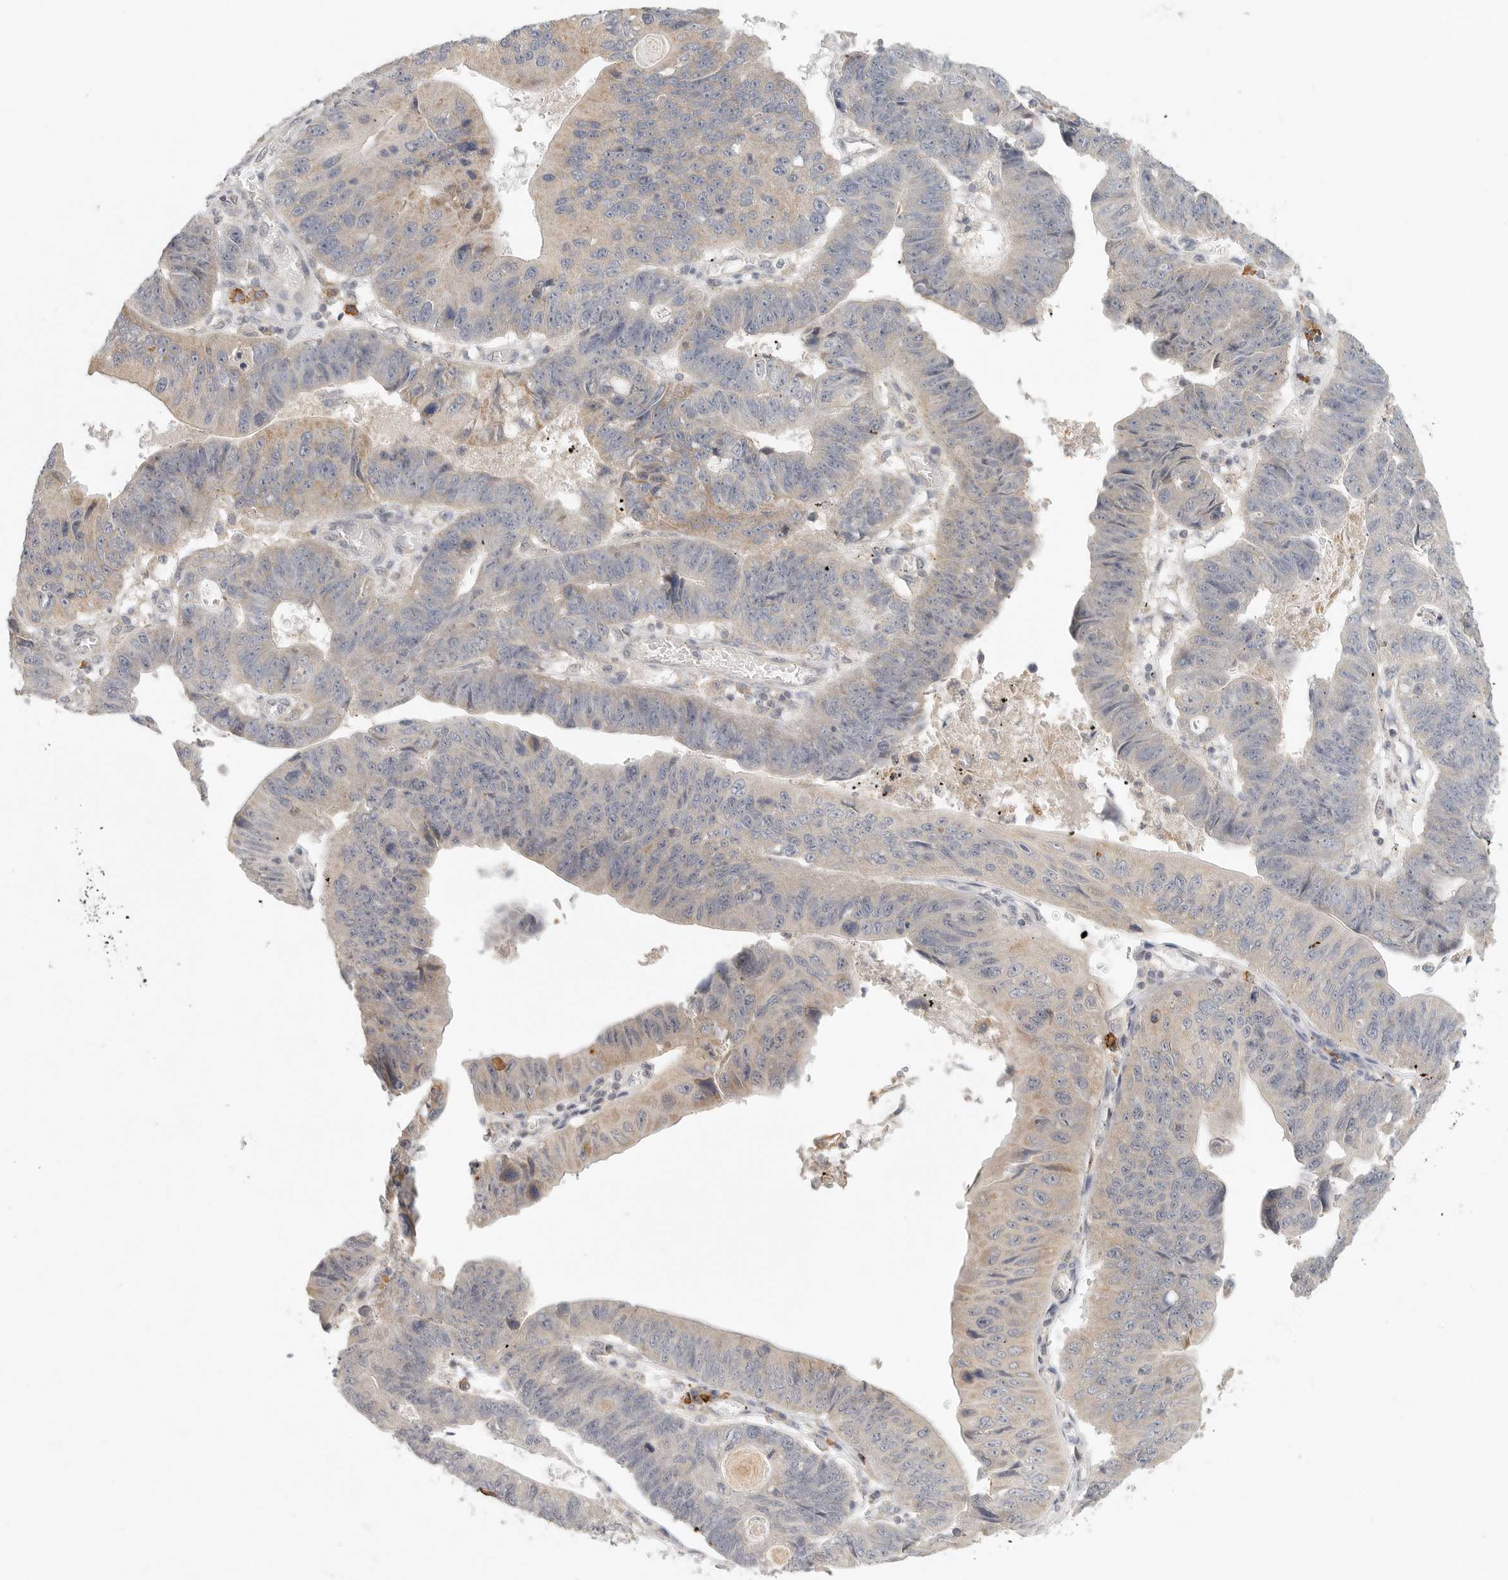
{"staining": {"intensity": "weak", "quantity": "25%-75%", "location": "cytoplasmic/membranous"}, "tissue": "stomach cancer", "cell_type": "Tumor cells", "image_type": "cancer", "snomed": [{"axis": "morphology", "description": "Adenocarcinoma, NOS"}, {"axis": "topography", "description": "Stomach"}], "caption": "A micrograph showing weak cytoplasmic/membranous expression in approximately 25%-75% of tumor cells in stomach adenocarcinoma, as visualized by brown immunohistochemical staining.", "gene": "SLC25A36", "patient": {"sex": "male", "age": 59}}